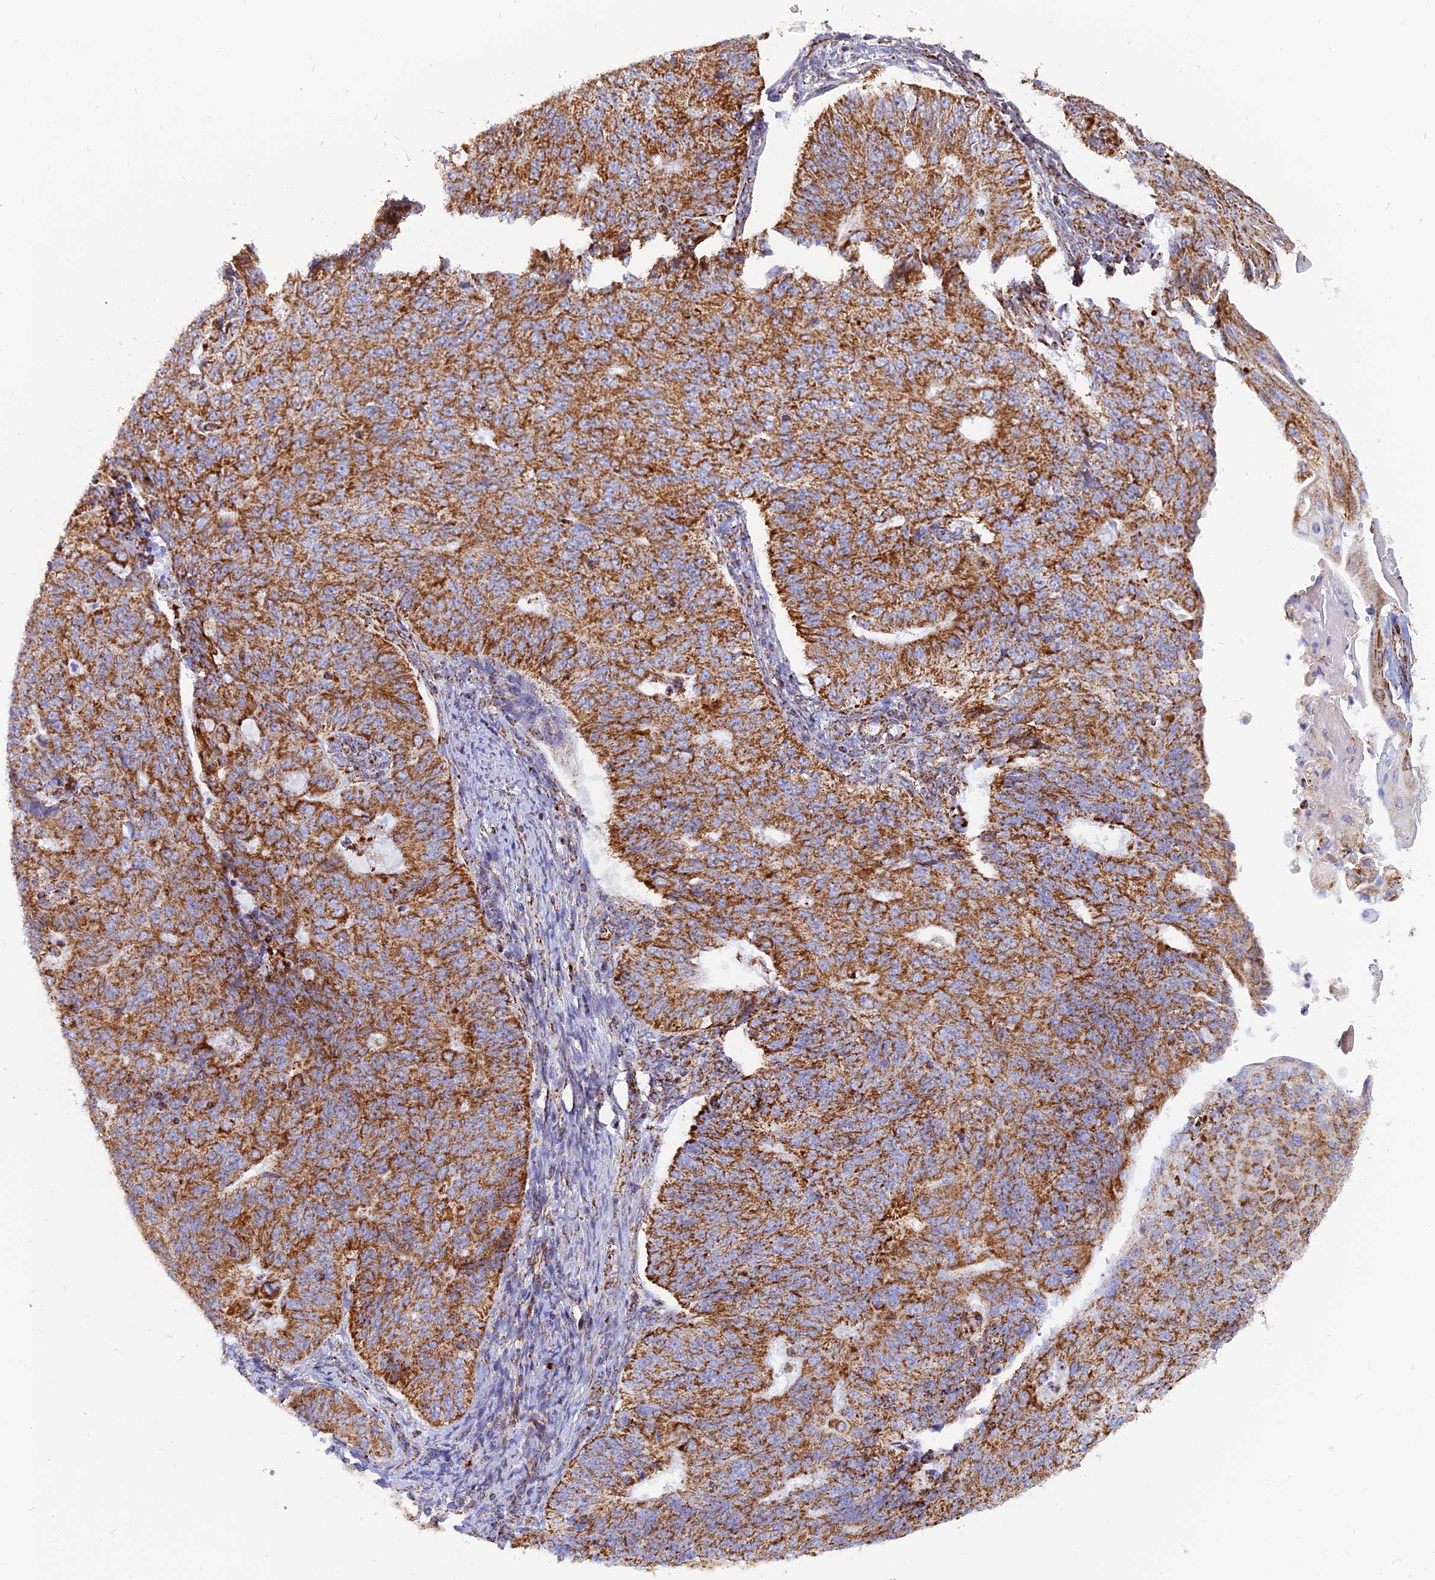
{"staining": {"intensity": "moderate", "quantity": ">75%", "location": "cytoplasmic/membranous"}, "tissue": "endometrial cancer", "cell_type": "Tumor cells", "image_type": "cancer", "snomed": [{"axis": "morphology", "description": "Adenocarcinoma, NOS"}, {"axis": "topography", "description": "Endometrium"}], "caption": "IHC image of endometrial cancer (adenocarcinoma) stained for a protein (brown), which reveals medium levels of moderate cytoplasmic/membranous expression in about >75% of tumor cells.", "gene": "NDUFB6", "patient": {"sex": "female", "age": 32}}